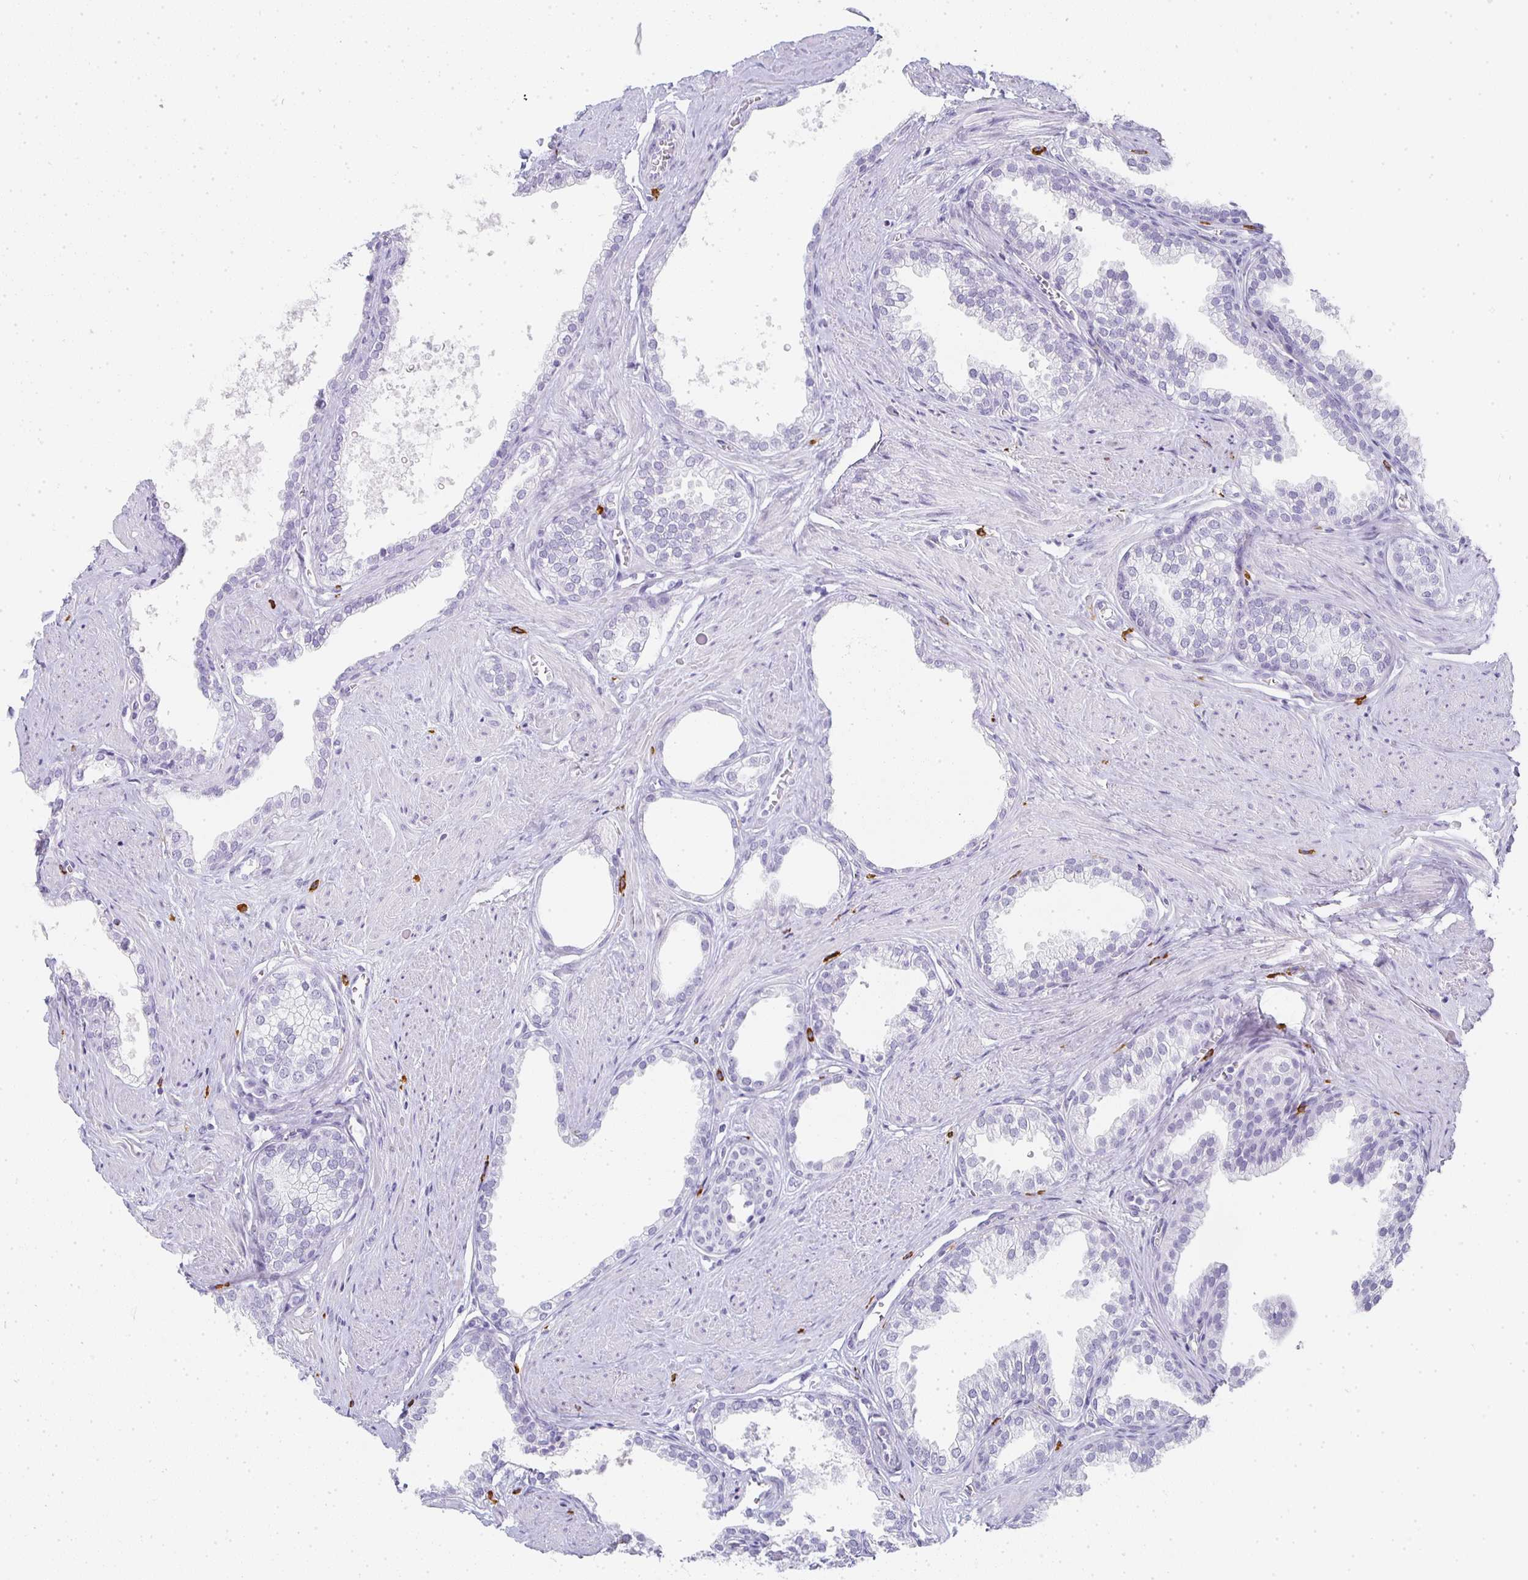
{"staining": {"intensity": "negative", "quantity": "none", "location": "none"}, "tissue": "prostate", "cell_type": "Glandular cells", "image_type": "normal", "snomed": [{"axis": "morphology", "description": "Normal tissue, NOS"}, {"axis": "topography", "description": "Prostate"}, {"axis": "topography", "description": "Peripheral nerve tissue"}], "caption": "Prostate stained for a protein using immunohistochemistry (IHC) reveals no positivity glandular cells.", "gene": "TPSD1", "patient": {"sex": "male", "age": 55}}